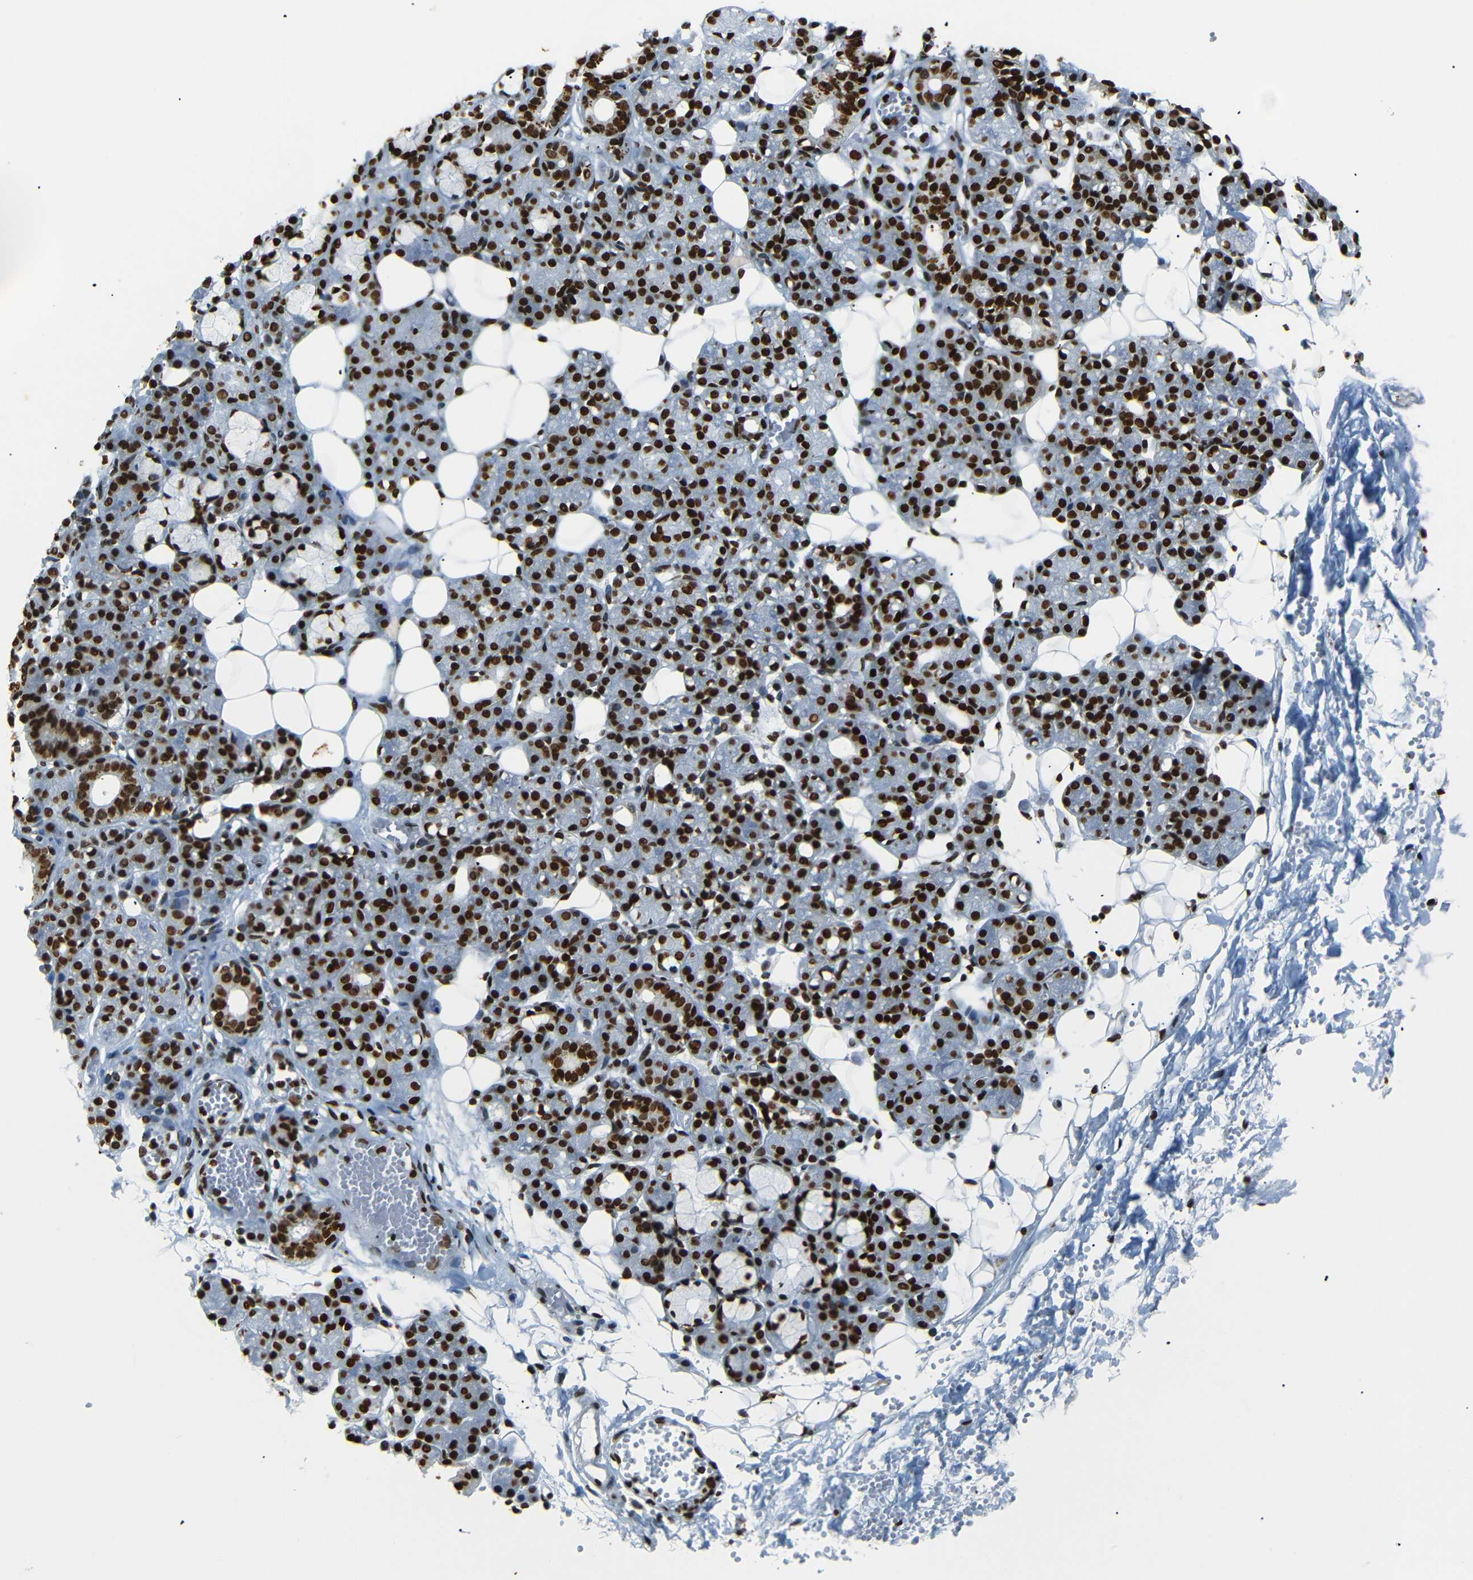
{"staining": {"intensity": "strong", "quantity": ">75%", "location": "nuclear"}, "tissue": "salivary gland", "cell_type": "Glandular cells", "image_type": "normal", "snomed": [{"axis": "morphology", "description": "Normal tissue, NOS"}, {"axis": "topography", "description": "Salivary gland"}], "caption": "Protein expression analysis of benign human salivary gland reveals strong nuclear staining in about >75% of glandular cells.", "gene": "HMGN1", "patient": {"sex": "male", "age": 63}}